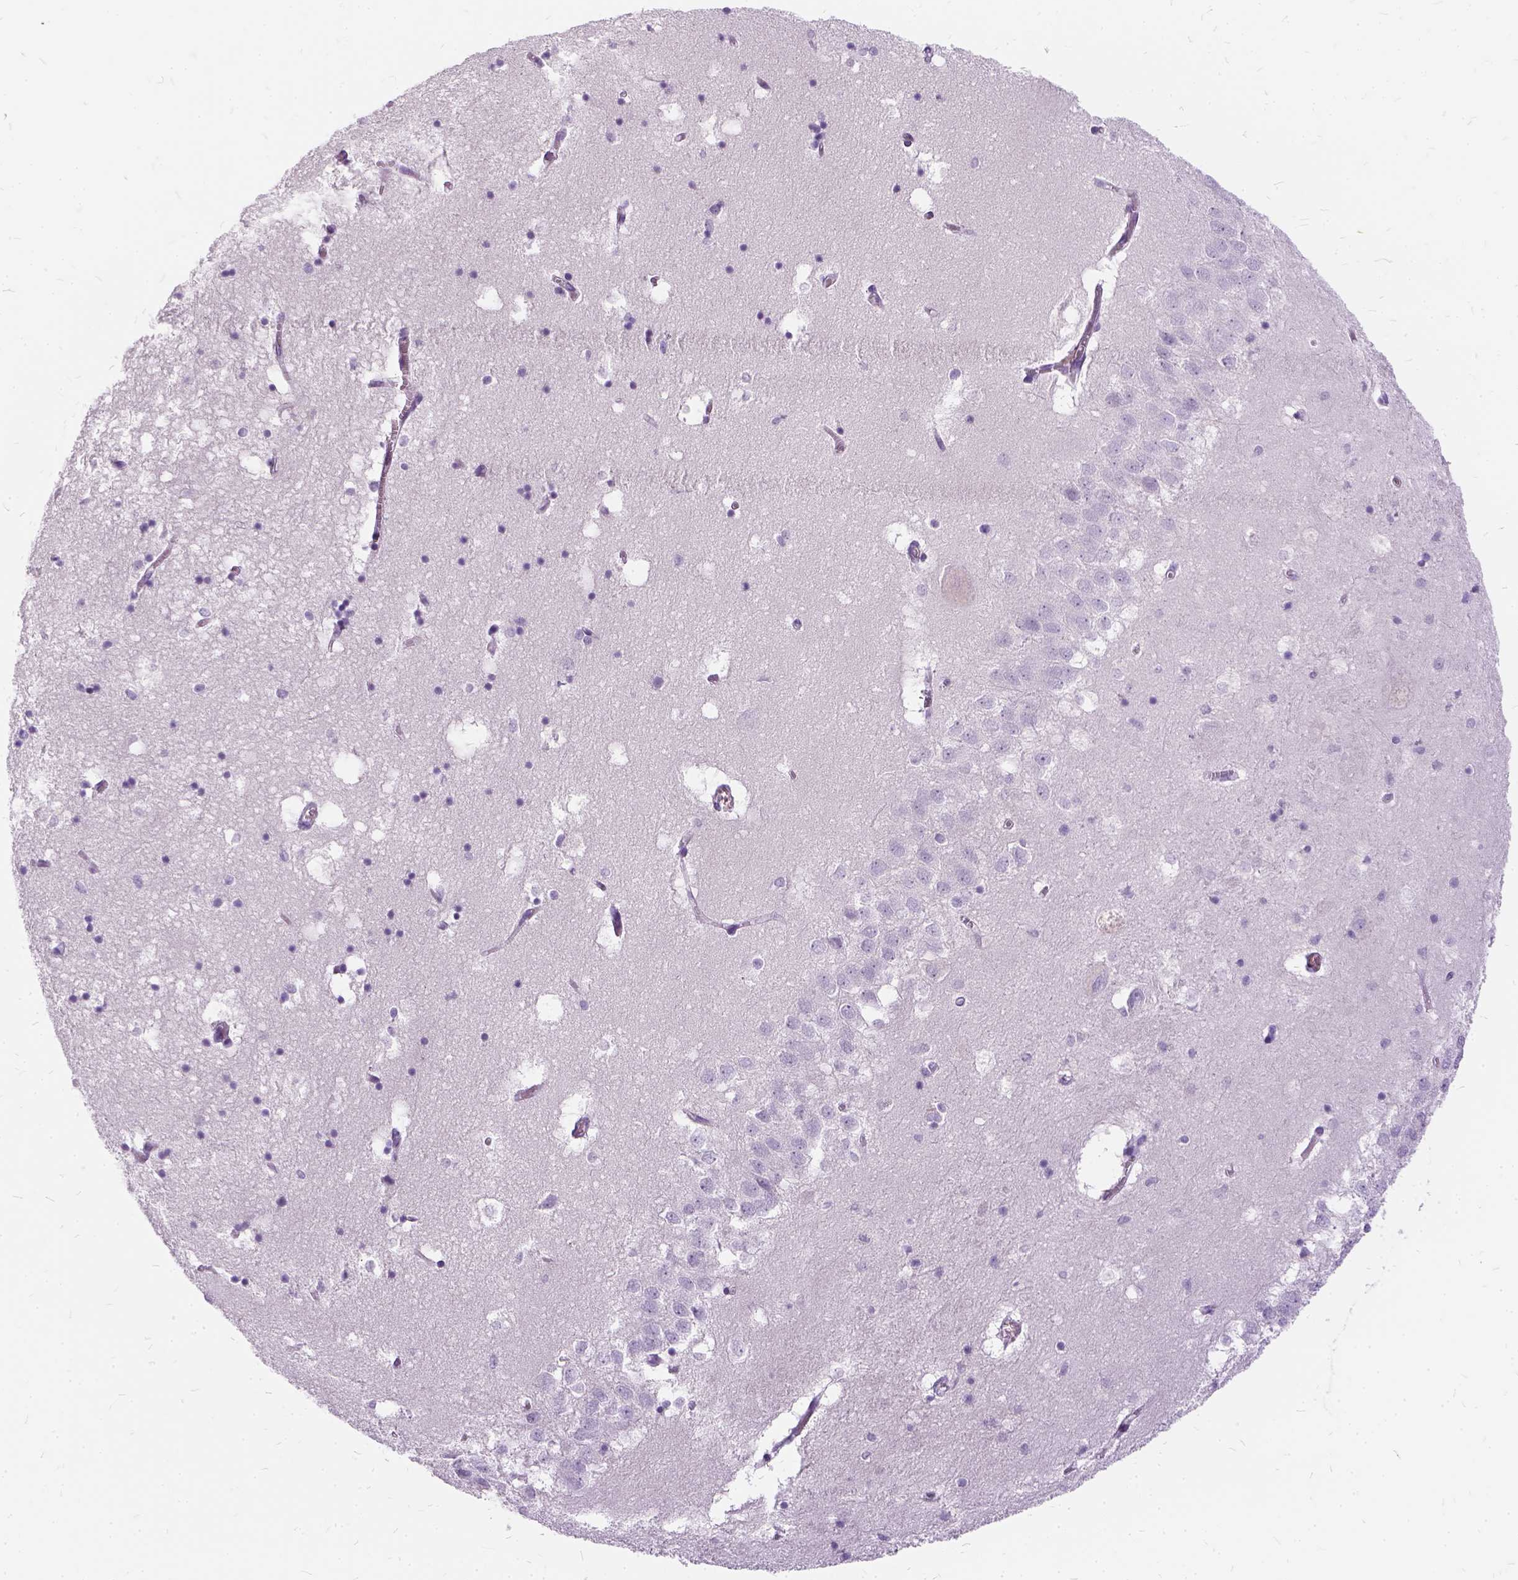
{"staining": {"intensity": "negative", "quantity": "none", "location": "none"}, "tissue": "hippocampus", "cell_type": "Glial cells", "image_type": "normal", "snomed": [{"axis": "morphology", "description": "Normal tissue, NOS"}, {"axis": "topography", "description": "Hippocampus"}], "caption": "IHC image of unremarkable human hippocampus stained for a protein (brown), which displays no positivity in glial cells. Brightfield microscopy of immunohistochemistry (IHC) stained with DAB (brown) and hematoxylin (blue), captured at high magnification.", "gene": "FDX1", "patient": {"sex": "male", "age": 58}}